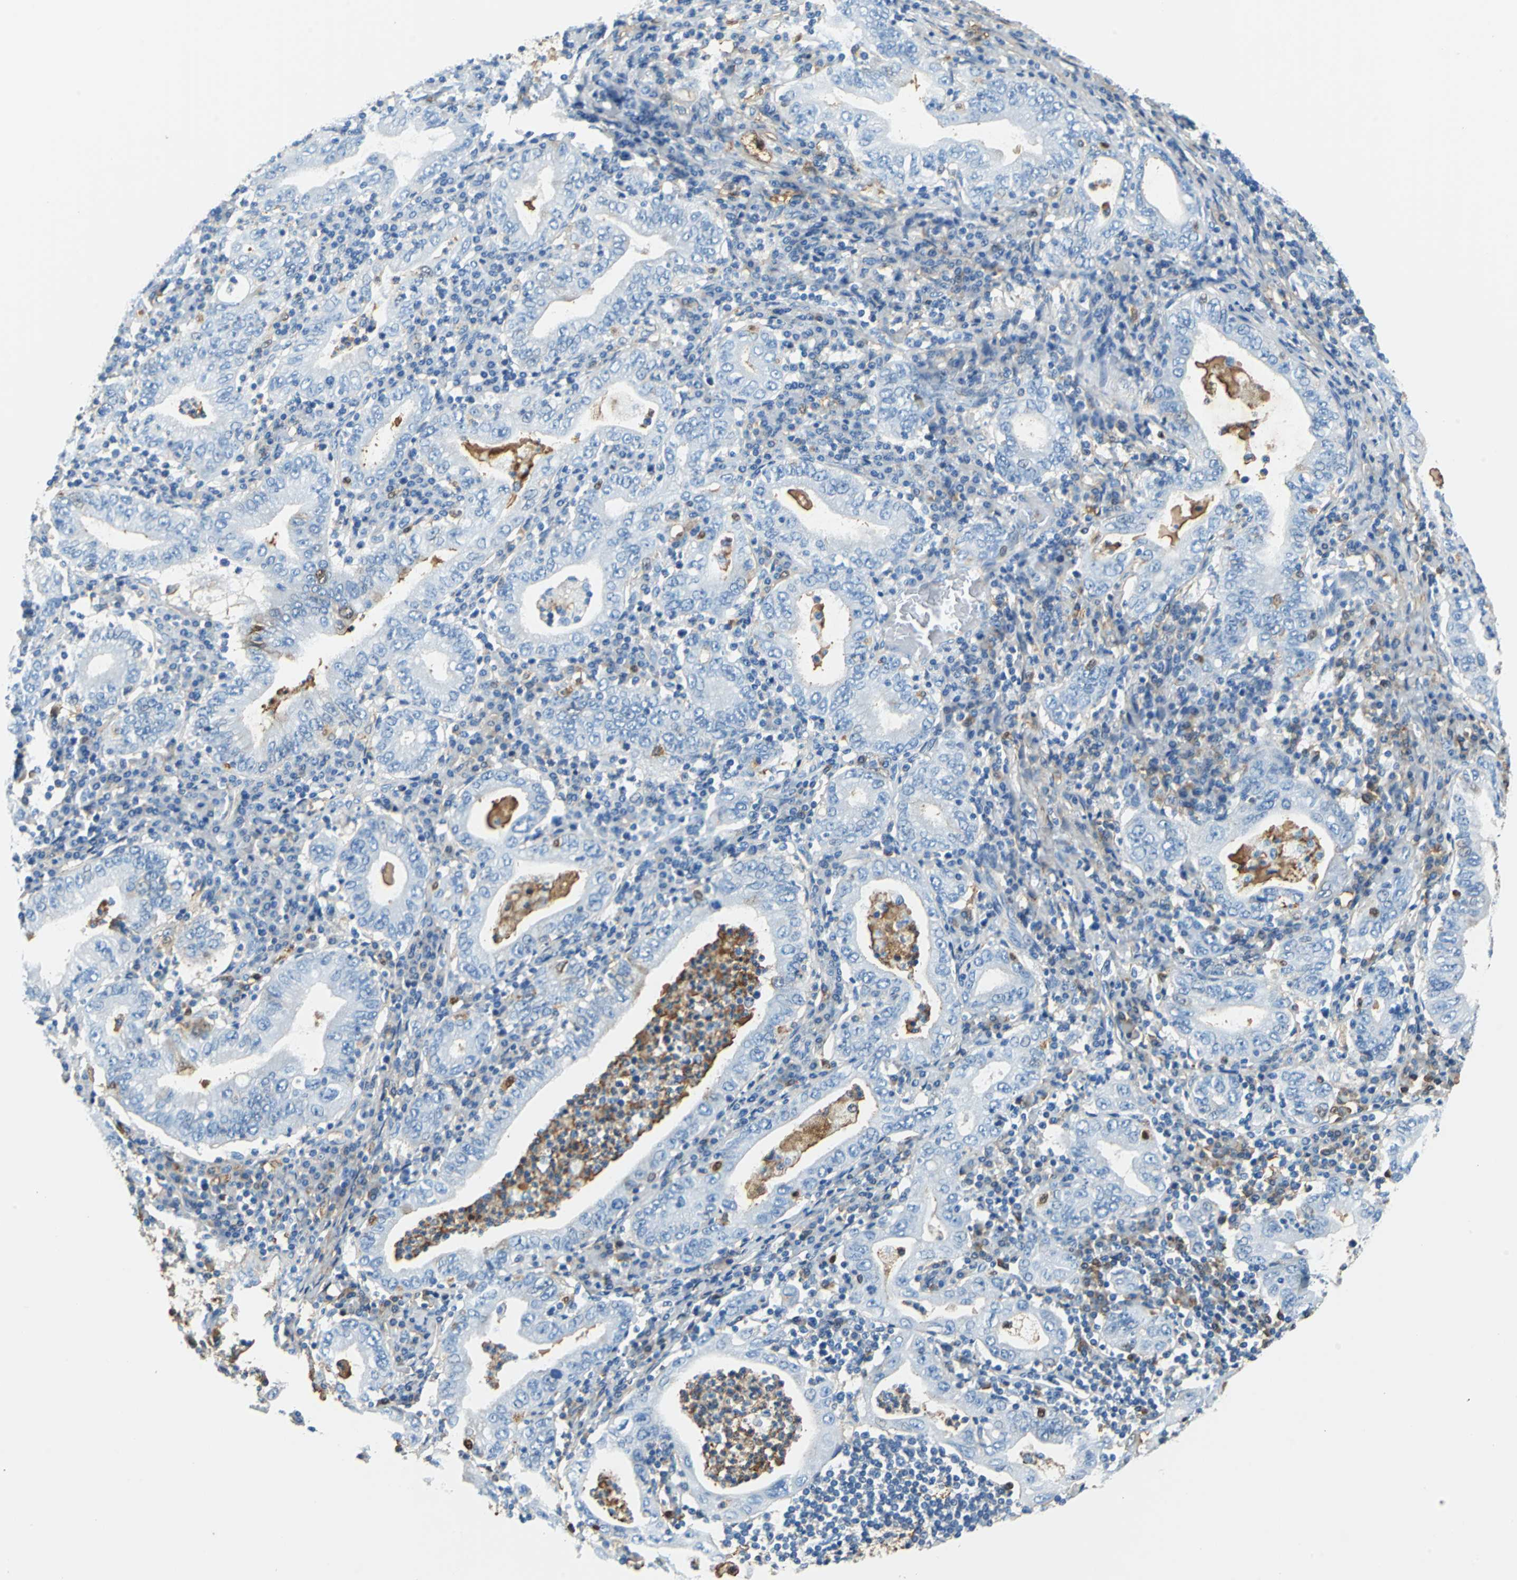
{"staining": {"intensity": "weak", "quantity": "<25%", "location": "cytoplasmic/membranous"}, "tissue": "stomach cancer", "cell_type": "Tumor cells", "image_type": "cancer", "snomed": [{"axis": "morphology", "description": "Normal tissue, NOS"}, {"axis": "morphology", "description": "Adenocarcinoma, NOS"}, {"axis": "topography", "description": "Esophagus"}, {"axis": "topography", "description": "Stomach, upper"}, {"axis": "topography", "description": "Peripheral nerve tissue"}], "caption": "Micrograph shows no significant protein expression in tumor cells of stomach cancer.", "gene": "ALB", "patient": {"sex": "male", "age": 62}}